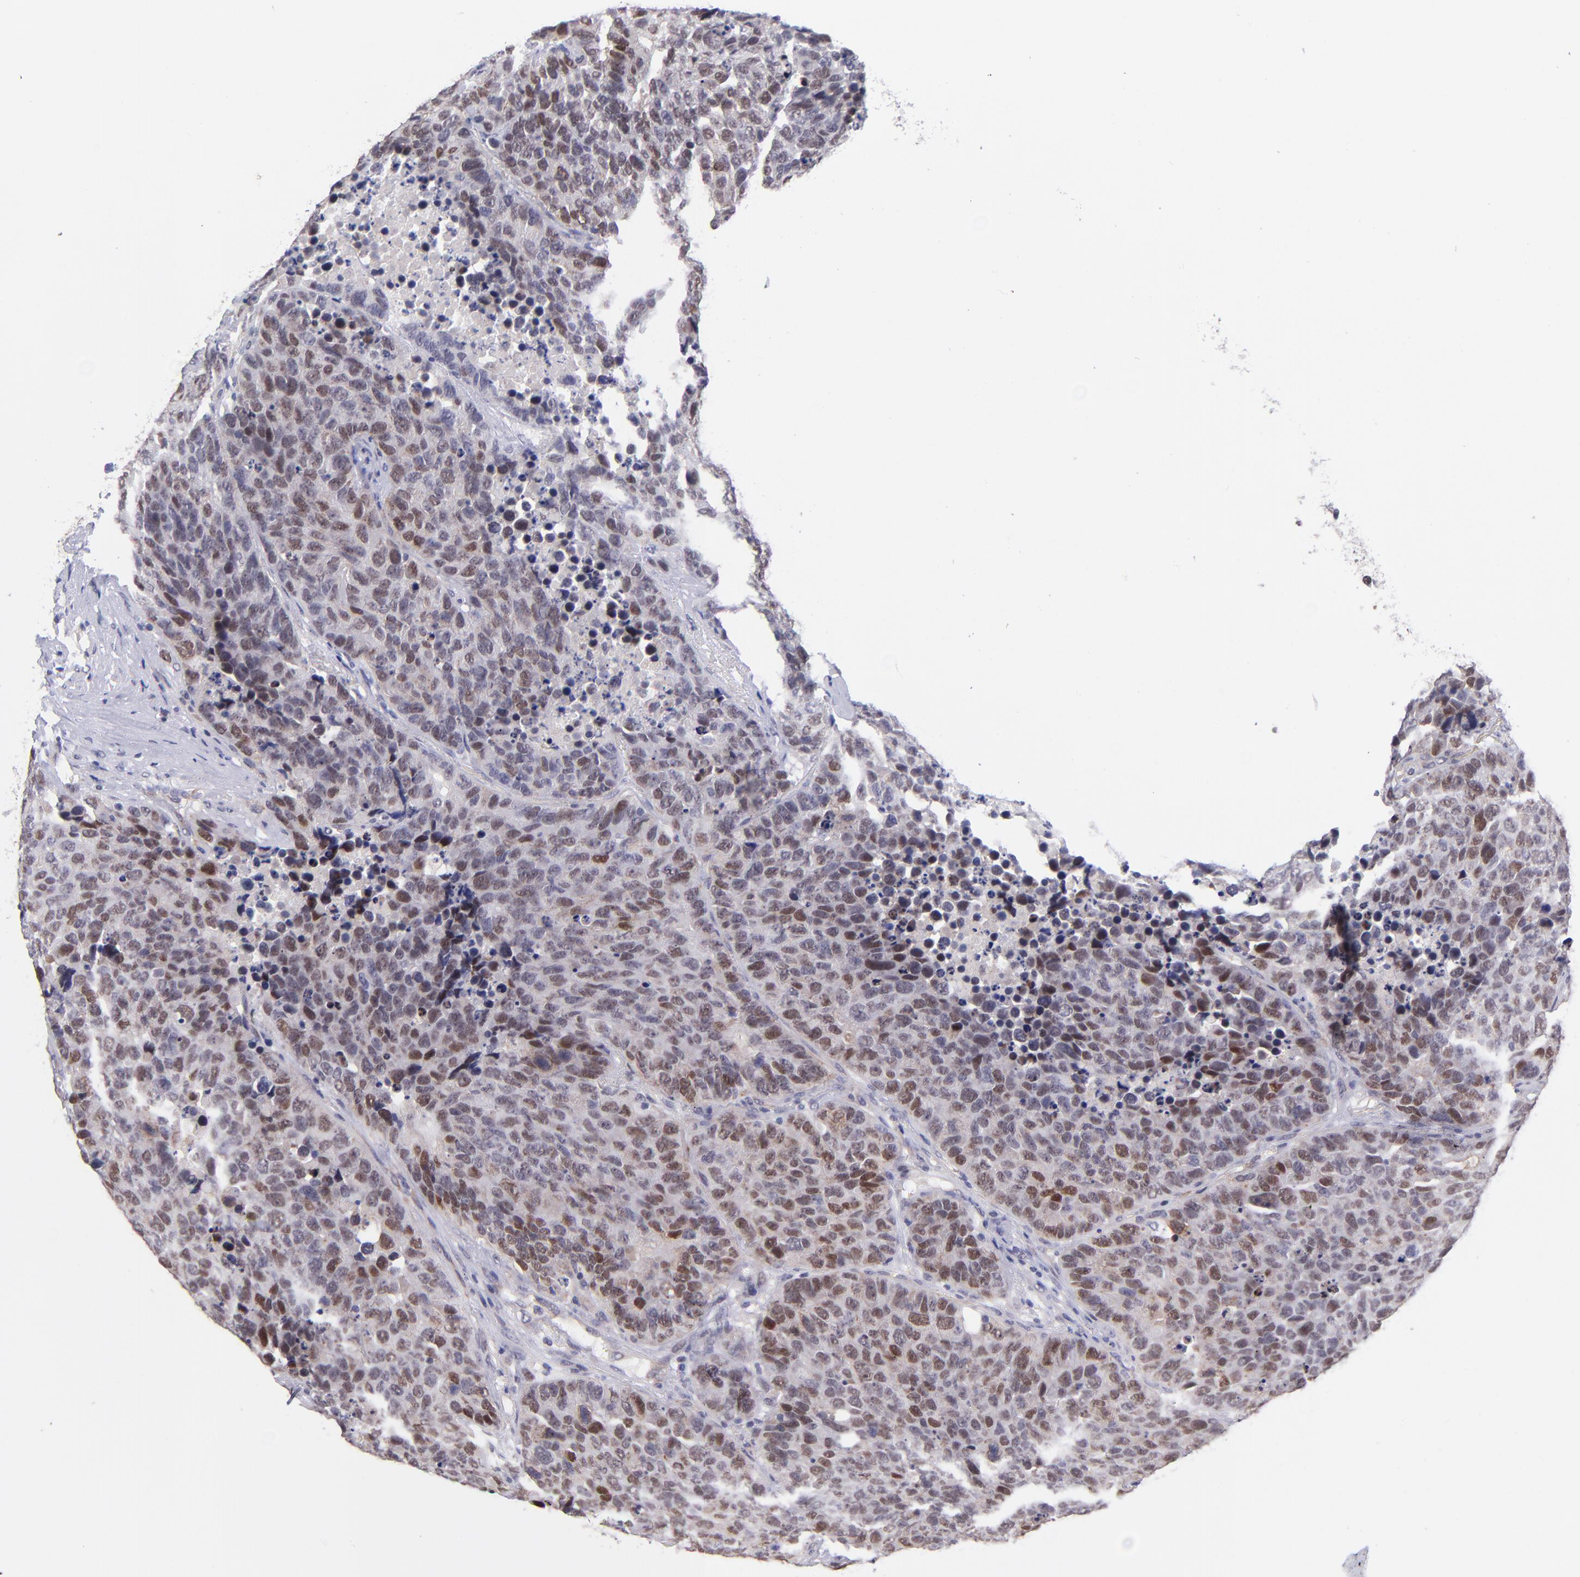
{"staining": {"intensity": "moderate", "quantity": "25%-75%", "location": "nuclear"}, "tissue": "carcinoid", "cell_type": "Tumor cells", "image_type": "cancer", "snomed": [{"axis": "morphology", "description": "Carcinoid, malignant, NOS"}, {"axis": "topography", "description": "Lung"}], "caption": "Malignant carcinoid tissue displays moderate nuclear positivity in about 25%-75% of tumor cells", "gene": "SOX6", "patient": {"sex": "male", "age": 60}}